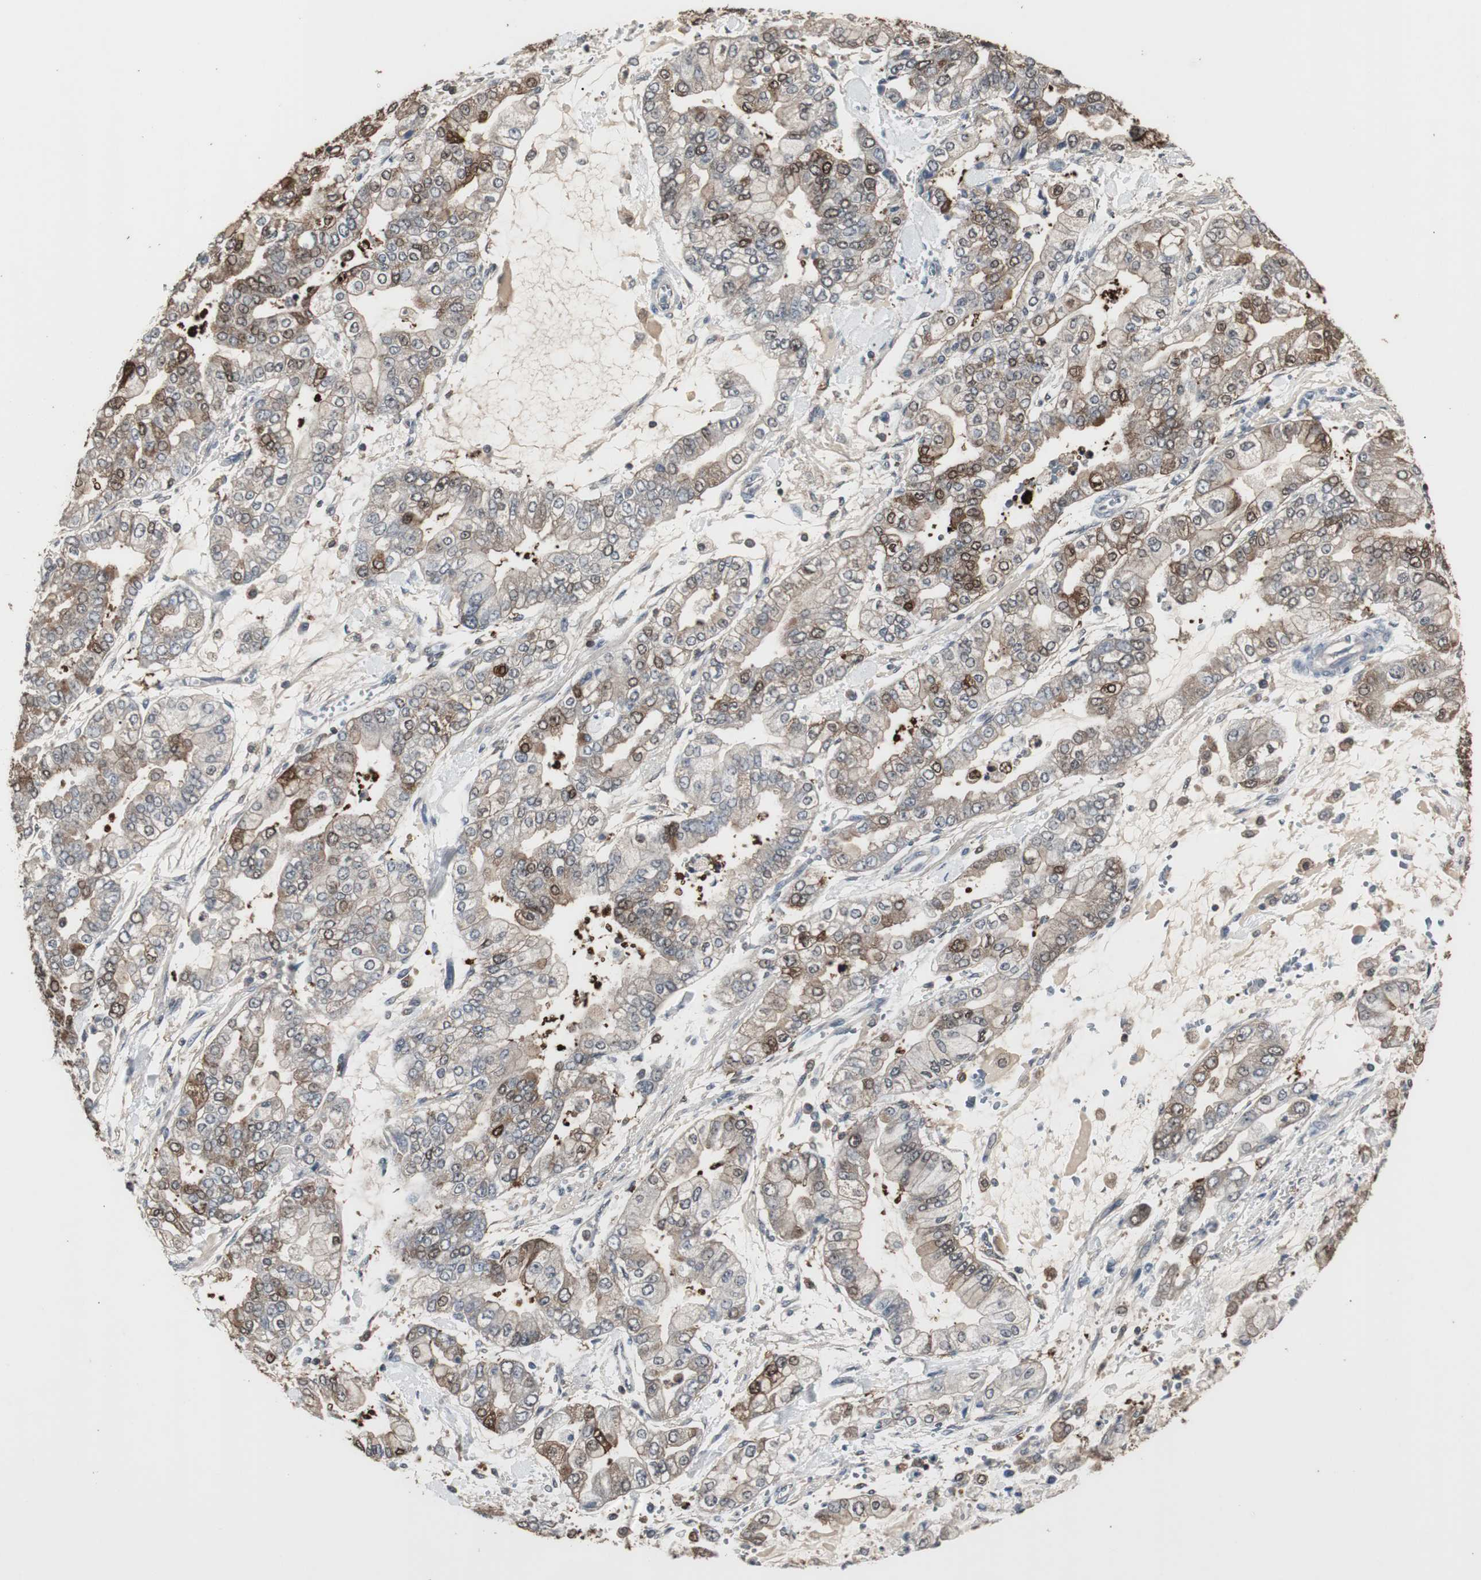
{"staining": {"intensity": "moderate", "quantity": "25%-75%", "location": "cytoplasmic/membranous,nuclear"}, "tissue": "stomach cancer", "cell_type": "Tumor cells", "image_type": "cancer", "snomed": [{"axis": "morphology", "description": "Normal tissue, NOS"}, {"axis": "morphology", "description": "Adenocarcinoma, NOS"}, {"axis": "topography", "description": "Stomach, upper"}, {"axis": "topography", "description": "Stomach"}], "caption": "IHC histopathology image of neoplastic tissue: human stomach cancer (adenocarcinoma) stained using IHC demonstrates medium levels of moderate protein expression localized specifically in the cytoplasmic/membranous and nuclear of tumor cells, appearing as a cytoplasmic/membranous and nuclear brown color.", "gene": "HPRT1", "patient": {"sex": "male", "age": 76}}